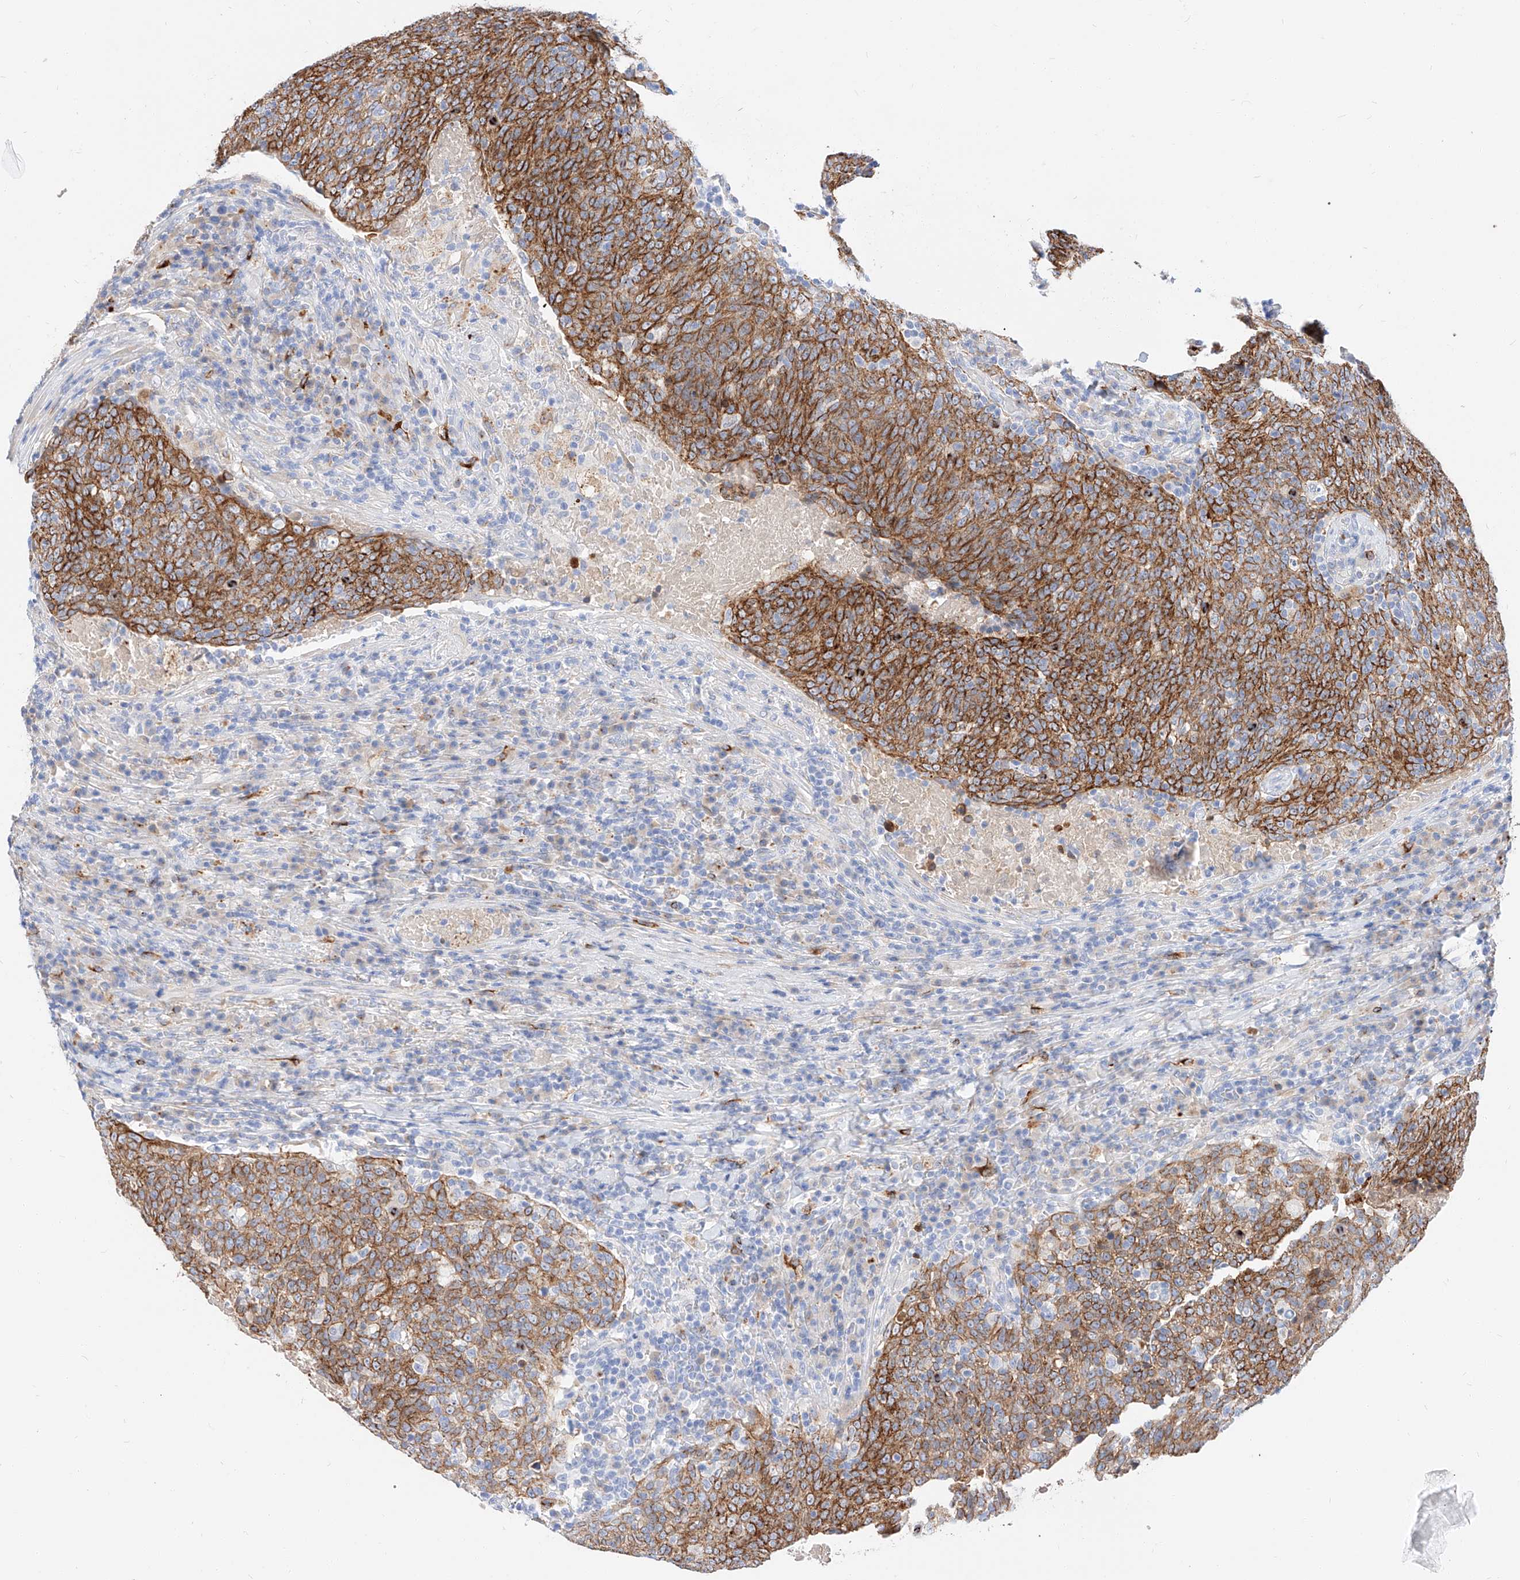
{"staining": {"intensity": "strong", "quantity": ">75%", "location": "cytoplasmic/membranous"}, "tissue": "head and neck cancer", "cell_type": "Tumor cells", "image_type": "cancer", "snomed": [{"axis": "morphology", "description": "Squamous cell carcinoma, NOS"}, {"axis": "morphology", "description": "Squamous cell carcinoma, metastatic, NOS"}, {"axis": "topography", "description": "Lymph node"}, {"axis": "topography", "description": "Head-Neck"}], "caption": "Strong cytoplasmic/membranous staining is identified in about >75% of tumor cells in head and neck cancer (squamous cell carcinoma). (Brightfield microscopy of DAB IHC at high magnification).", "gene": "MAP7", "patient": {"sex": "male", "age": 62}}